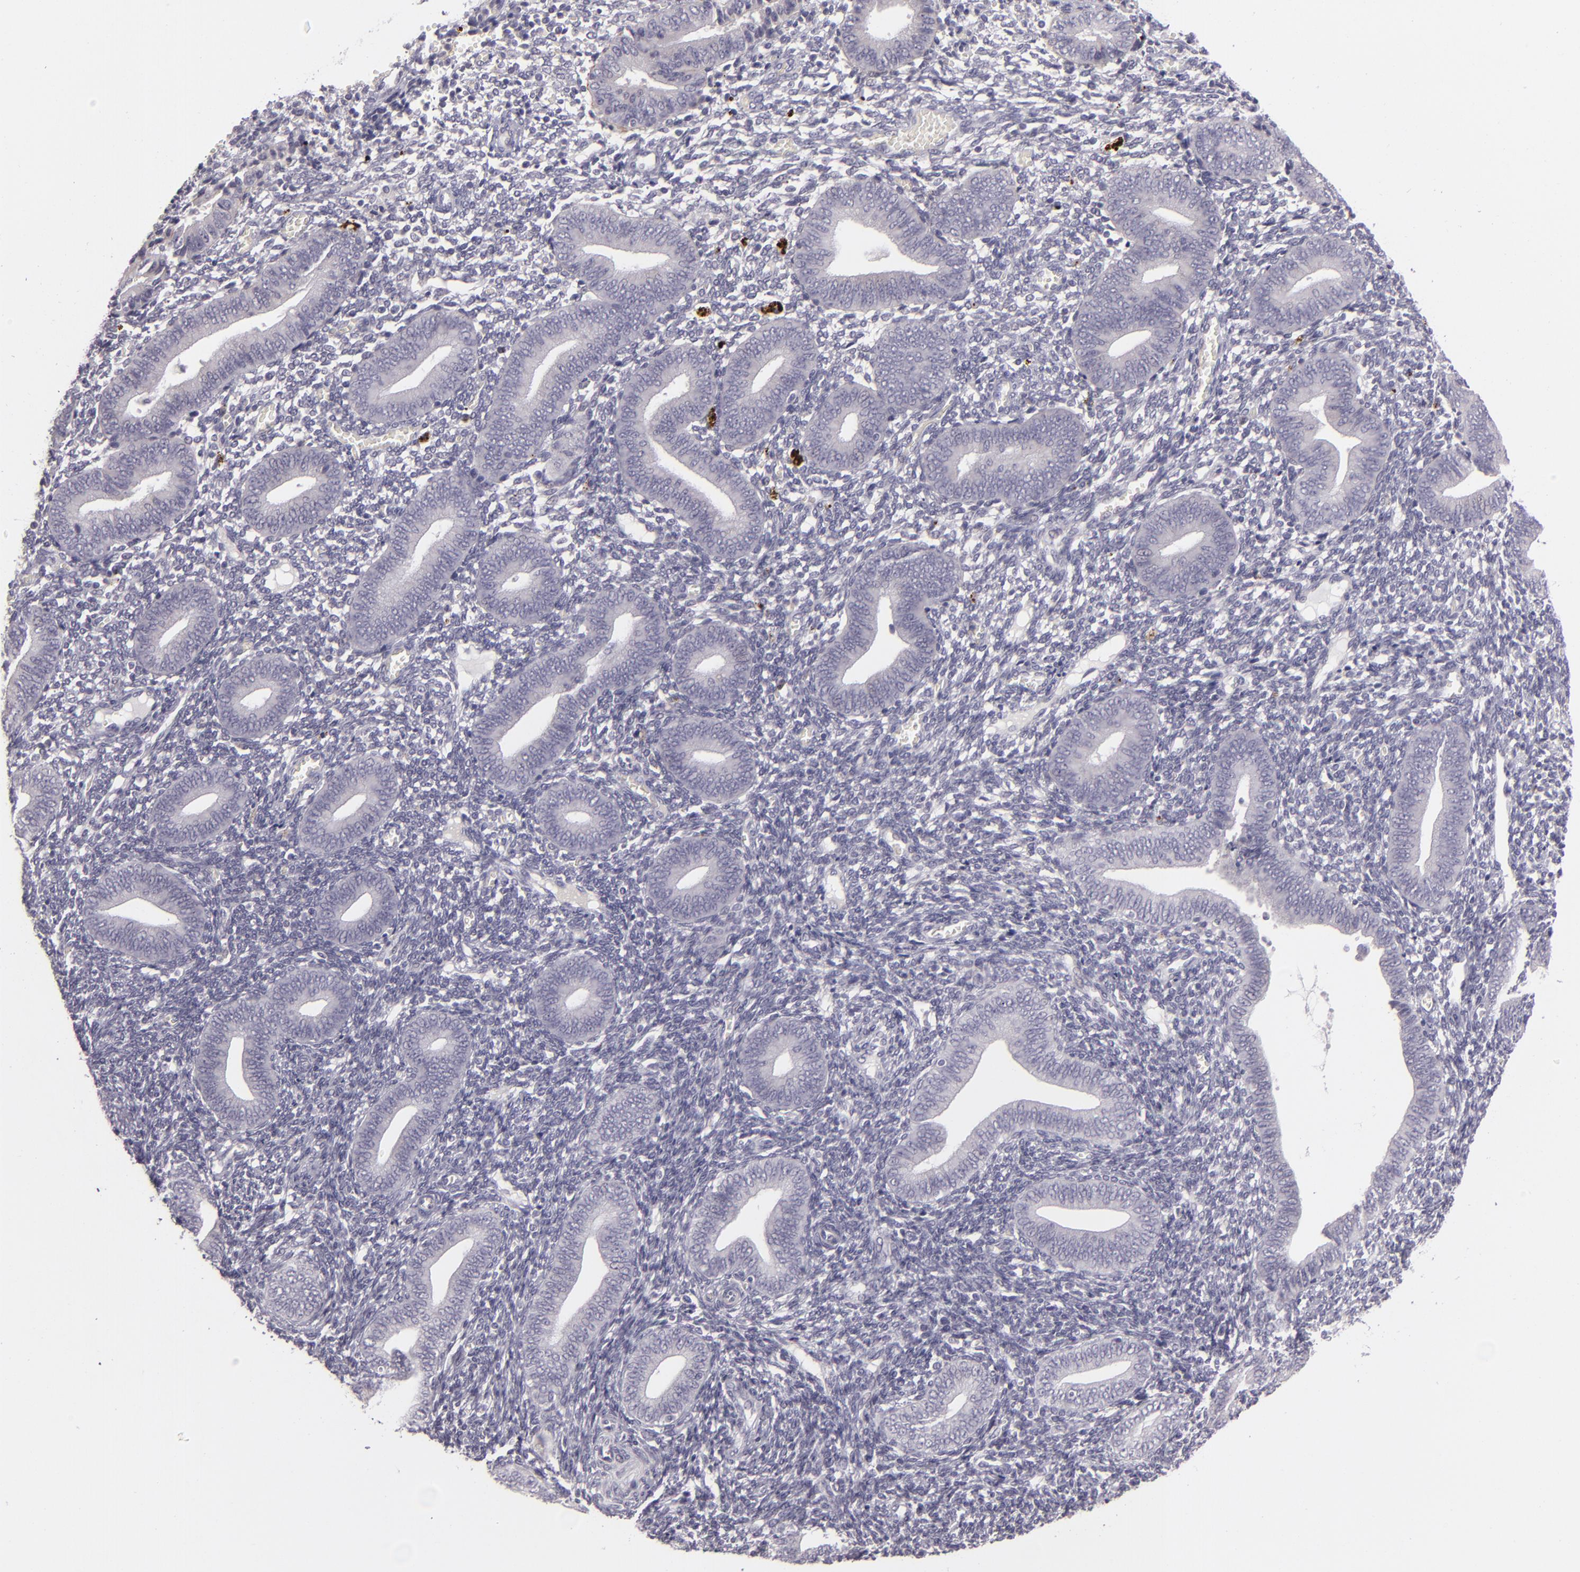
{"staining": {"intensity": "strong", "quantity": "<25%", "location": "cytoplasmic/membranous"}, "tissue": "endometrium", "cell_type": "Cells in endometrial stroma", "image_type": "normal", "snomed": [{"axis": "morphology", "description": "Normal tissue, NOS"}, {"axis": "topography", "description": "Uterus"}, {"axis": "topography", "description": "Endometrium"}], "caption": "Immunohistochemical staining of unremarkable endometrium shows medium levels of strong cytoplasmic/membranous positivity in approximately <25% of cells in endometrial stroma. The staining was performed using DAB (3,3'-diaminobenzidine) to visualize the protein expression in brown, while the nuclei were stained in blue with hematoxylin (Magnification: 20x).", "gene": "EGFL6", "patient": {"sex": "female", "age": 33}}